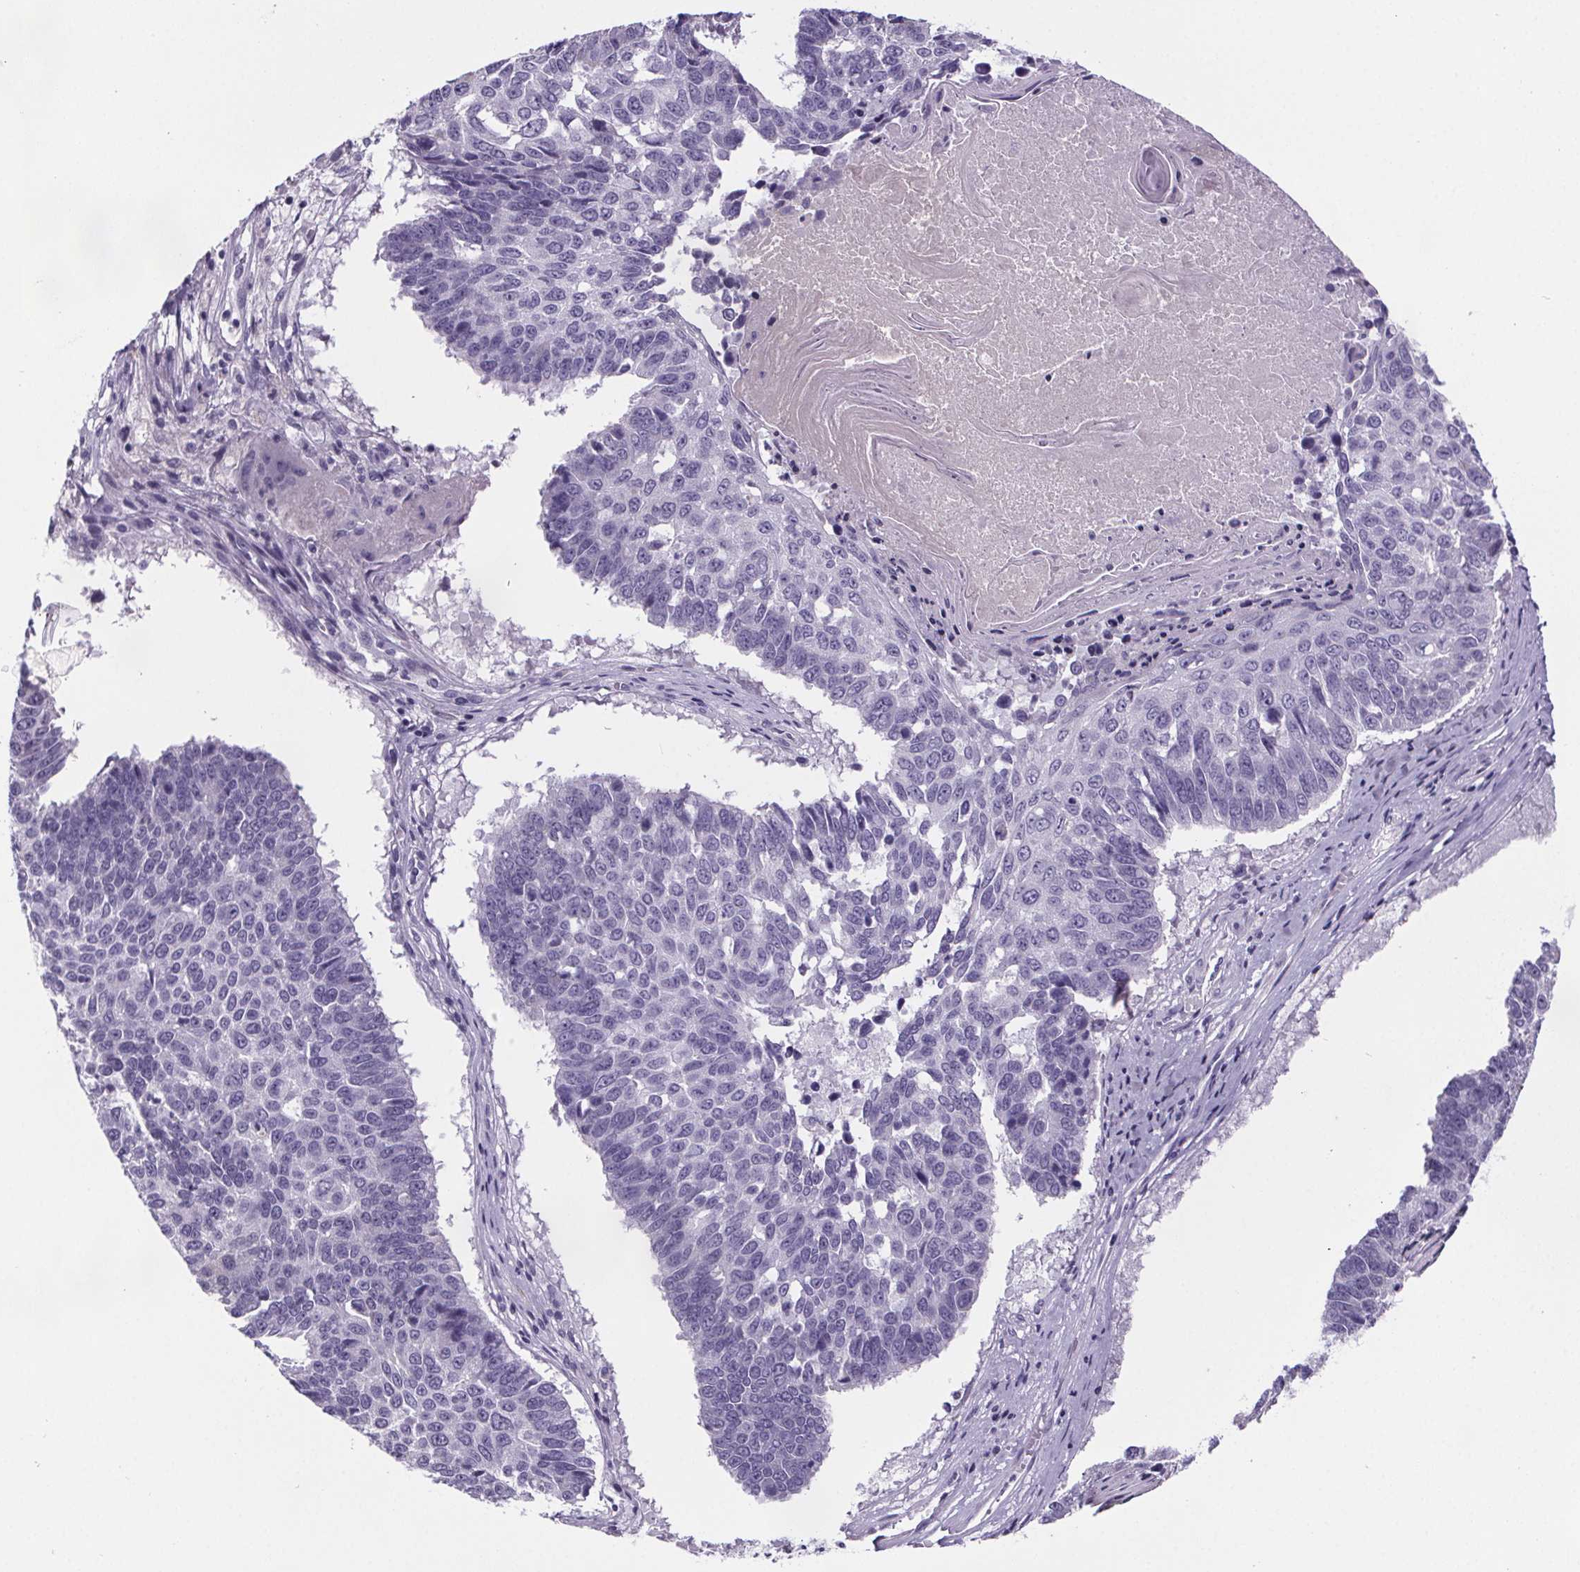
{"staining": {"intensity": "negative", "quantity": "none", "location": "none"}, "tissue": "lung cancer", "cell_type": "Tumor cells", "image_type": "cancer", "snomed": [{"axis": "morphology", "description": "Squamous cell carcinoma, NOS"}, {"axis": "topography", "description": "Lung"}], "caption": "Protein analysis of lung squamous cell carcinoma shows no significant expression in tumor cells.", "gene": "CUBN", "patient": {"sex": "male", "age": 73}}